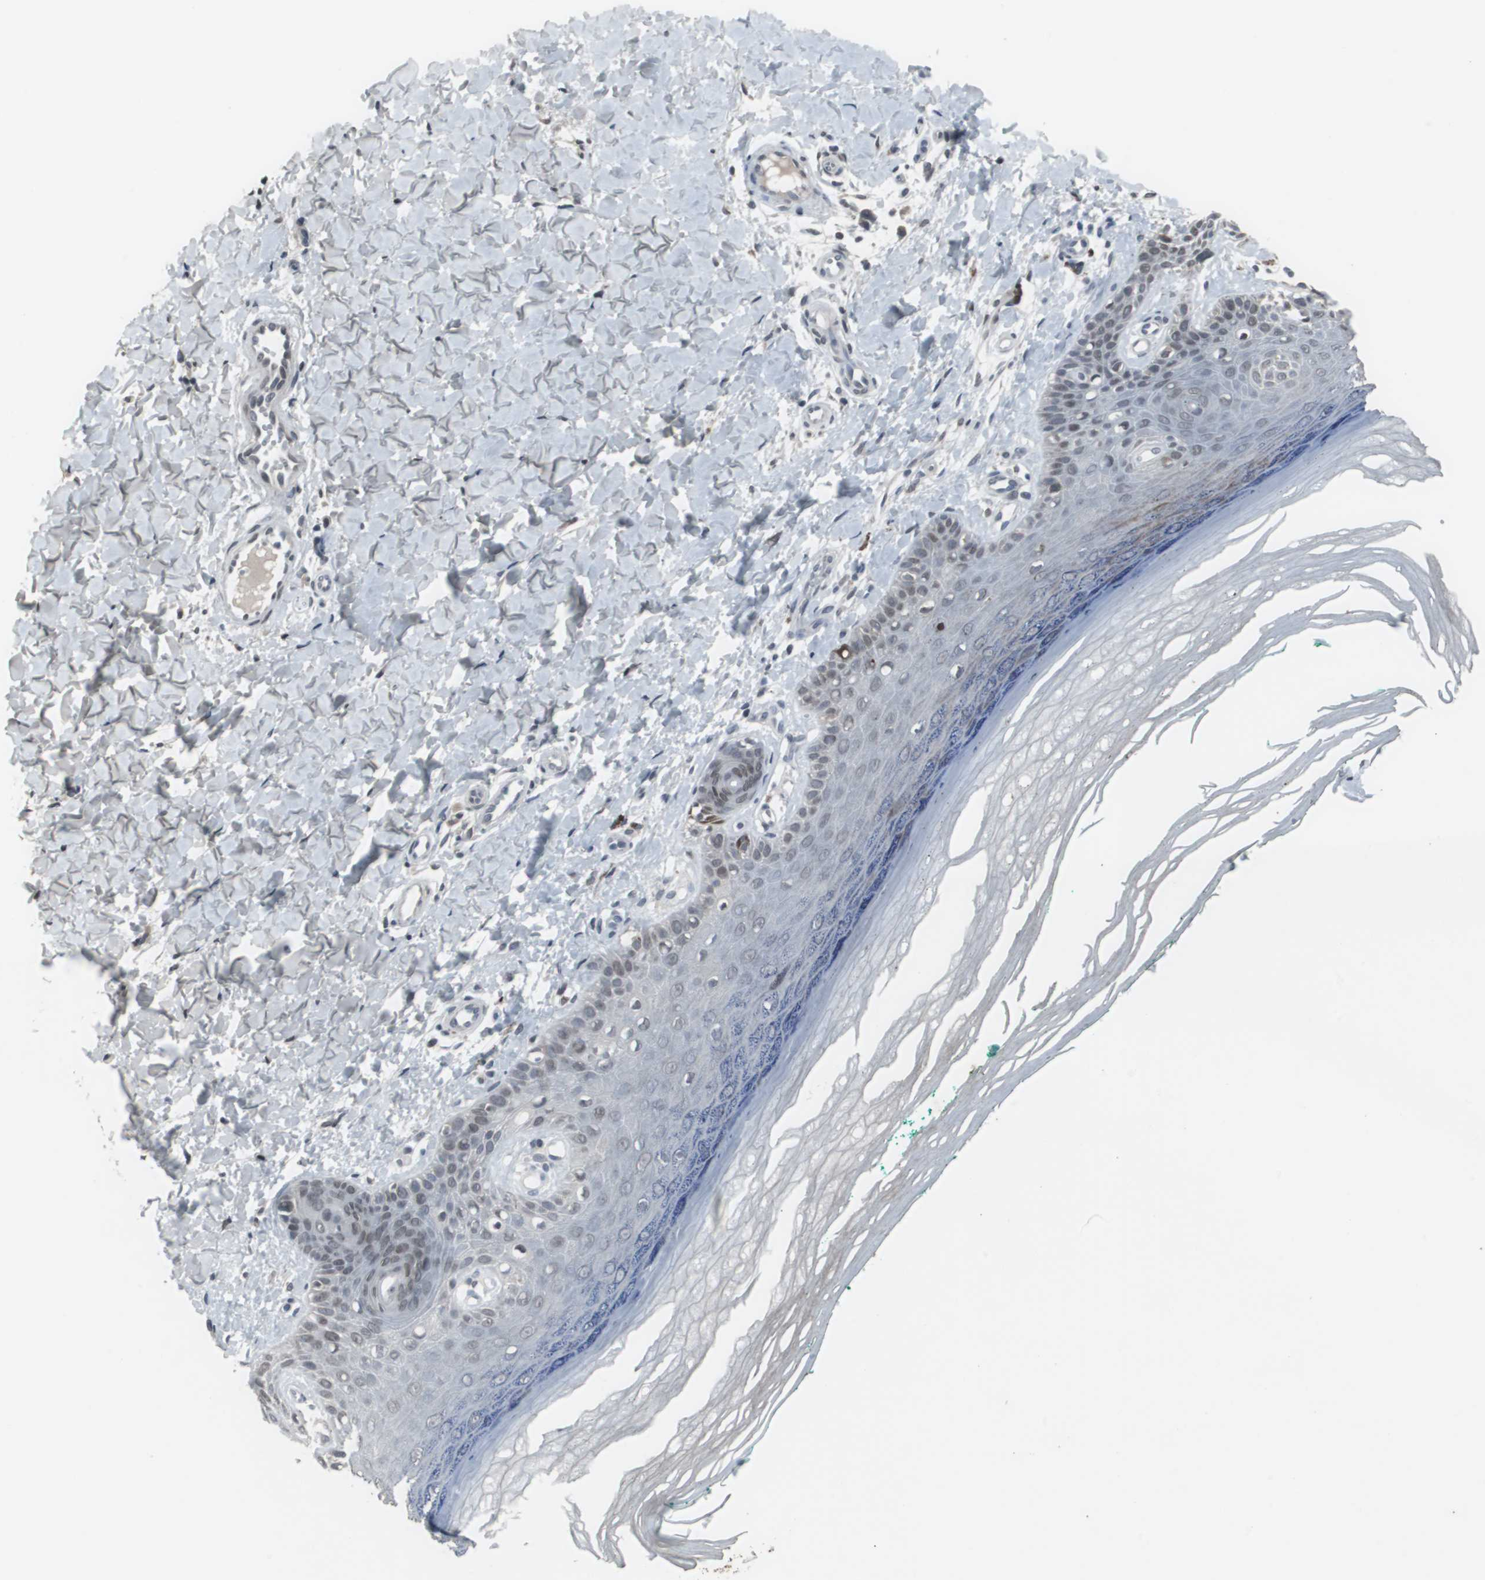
{"staining": {"intensity": "weak", "quantity": ">75%", "location": "cytoplasmic/membranous,nuclear"}, "tissue": "skin", "cell_type": "Fibroblasts", "image_type": "normal", "snomed": [{"axis": "morphology", "description": "Normal tissue, NOS"}, {"axis": "topography", "description": "Skin"}], "caption": "Fibroblasts exhibit low levels of weak cytoplasmic/membranous,nuclear expression in approximately >75% of cells in unremarkable skin. (DAB = brown stain, brightfield microscopy at high magnification).", "gene": "FOXP4", "patient": {"sex": "male", "age": 26}}